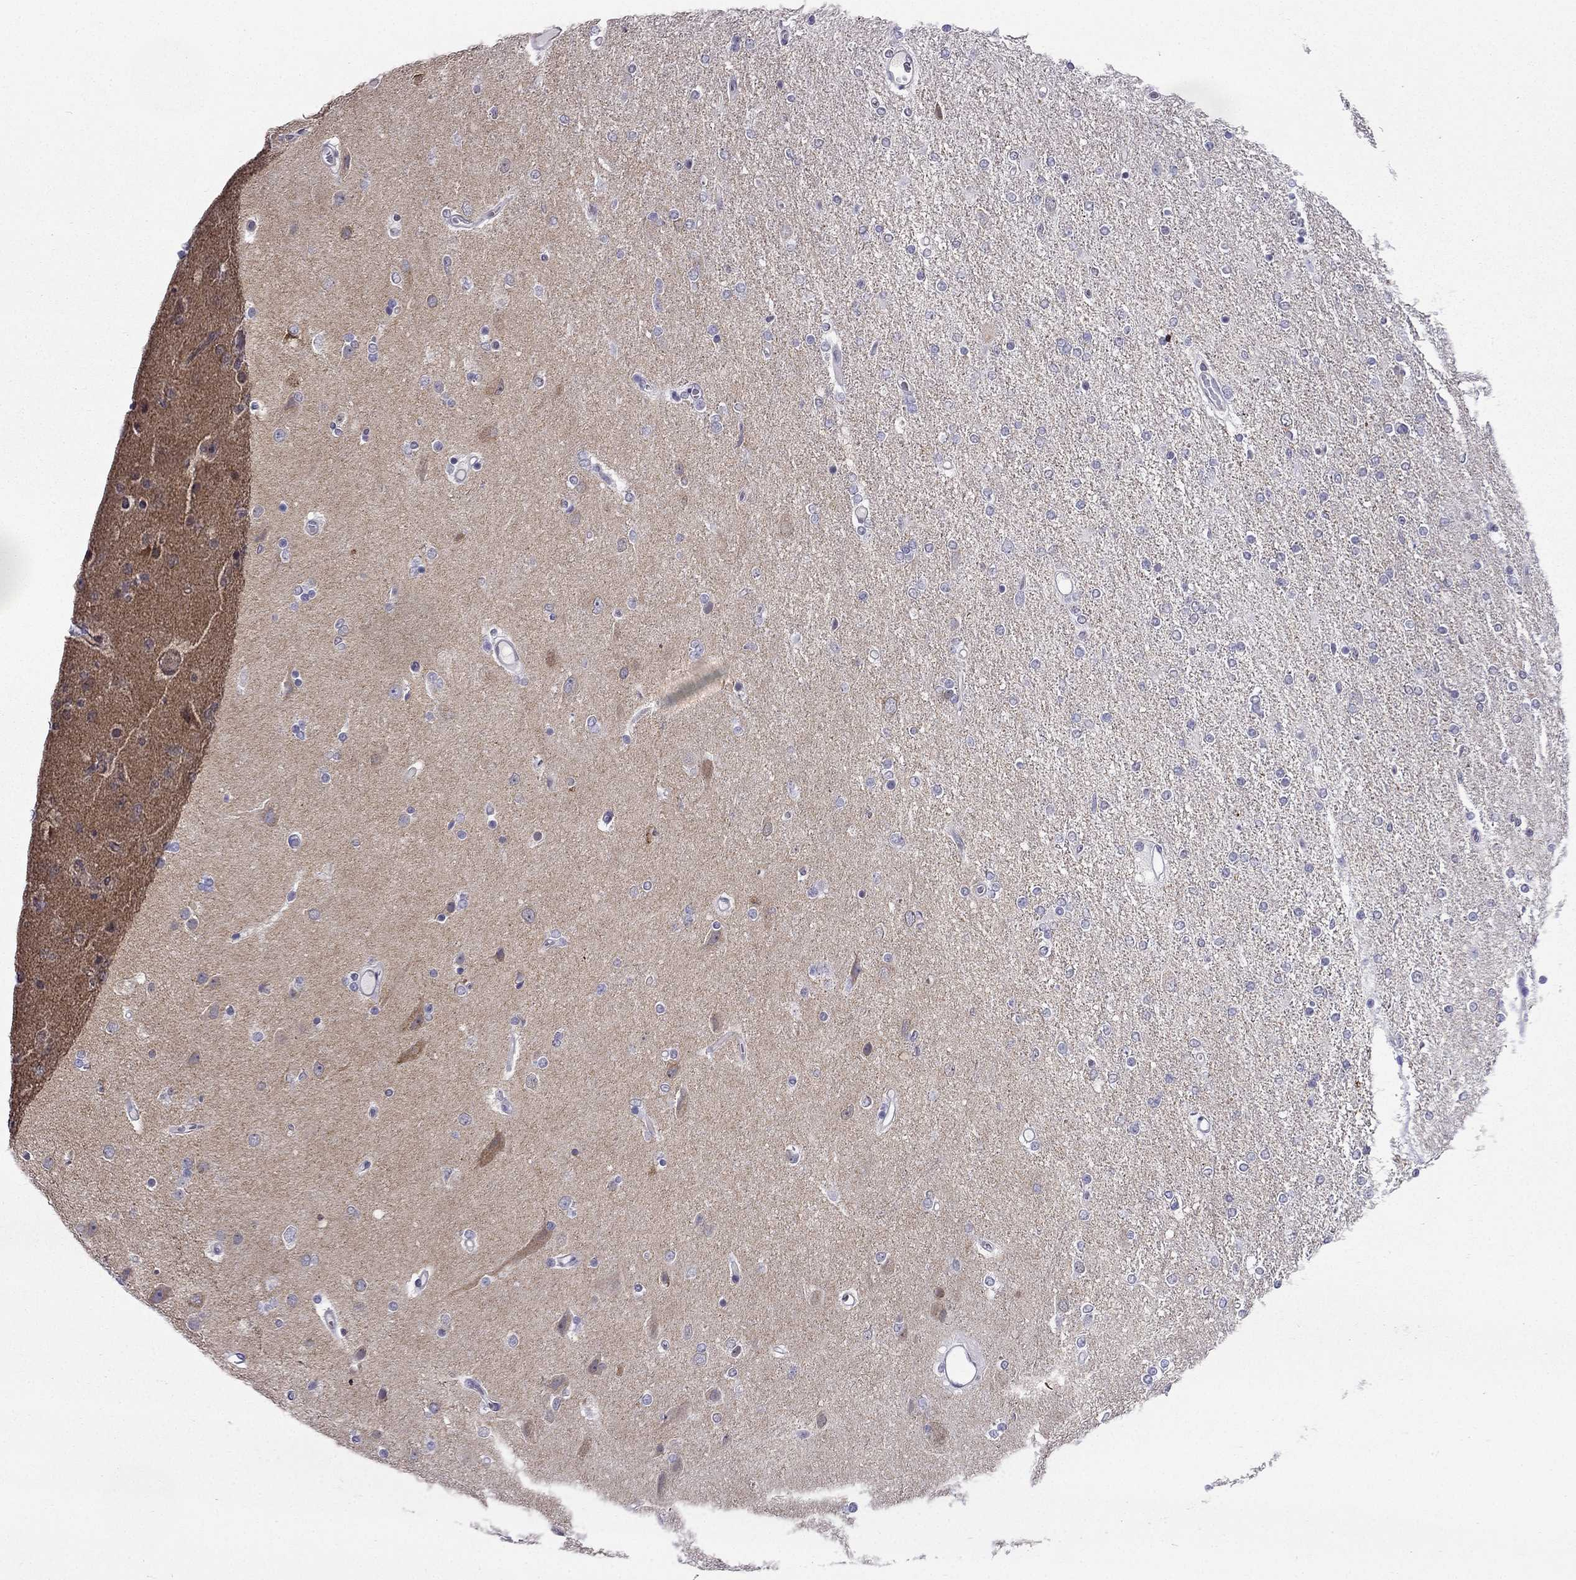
{"staining": {"intensity": "negative", "quantity": "none", "location": "none"}, "tissue": "glioma", "cell_type": "Tumor cells", "image_type": "cancer", "snomed": [{"axis": "morphology", "description": "Glioma, malignant, High grade"}, {"axis": "topography", "description": "Cerebral cortex"}], "caption": "Immunohistochemical staining of human malignant high-grade glioma demonstrates no significant positivity in tumor cells.", "gene": "AAK1", "patient": {"sex": "male", "age": 70}}